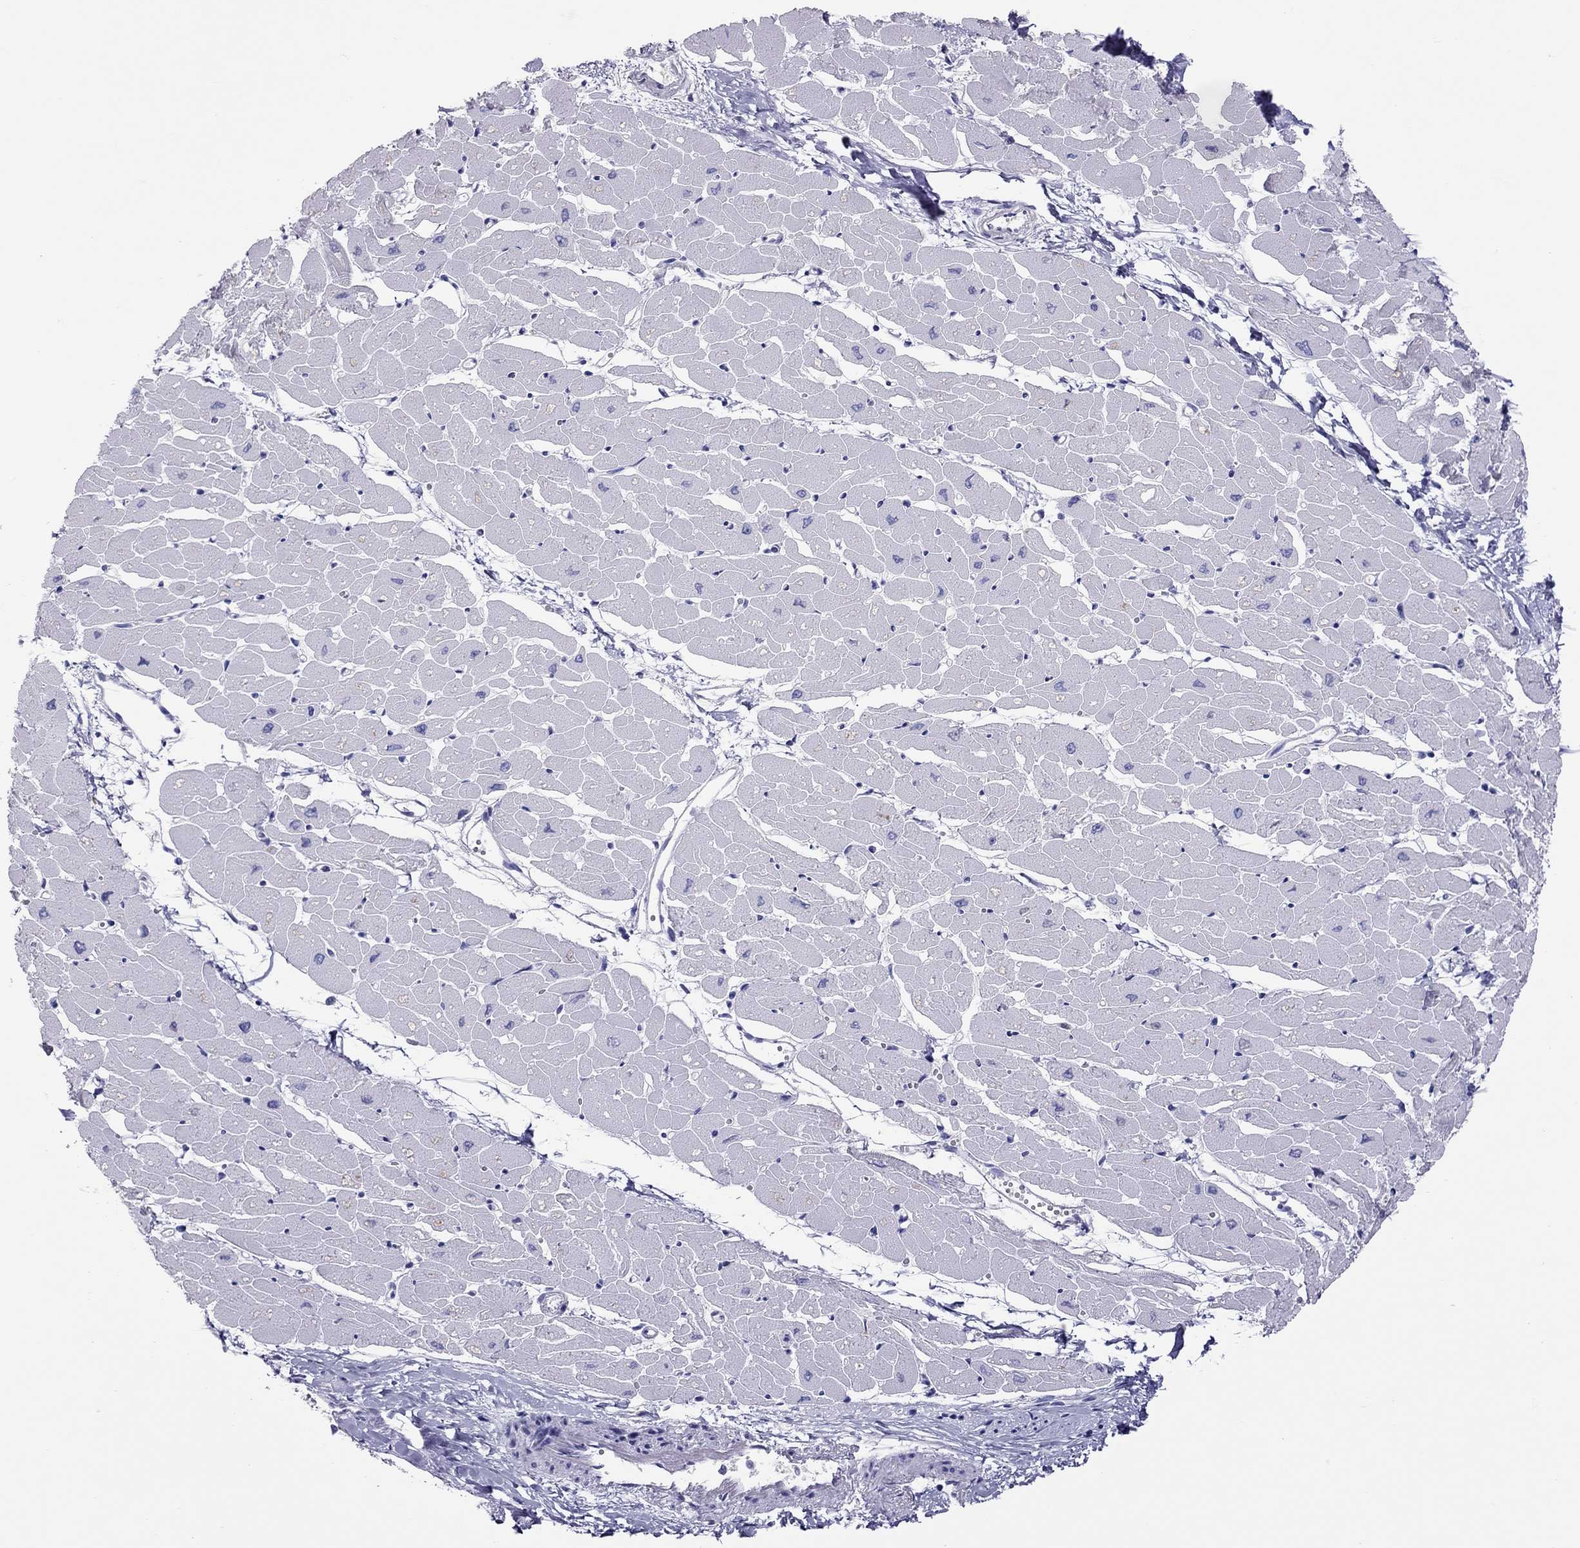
{"staining": {"intensity": "negative", "quantity": "none", "location": "none"}, "tissue": "heart muscle", "cell_type": "Cardiomyocytes", "image_type": "normal", "snomed": [{"axis": "morphology", "description": "Normal tissue, NOS"}, {"axis": "topography", "description": "Heart"}], "caption": "Immunohistochemical staining of unremarkable heart muscle reveals no significant staining in cardiomyocytes.", "gene": "CHRNB3", "patient": {"sex": "male", "age": 57}}